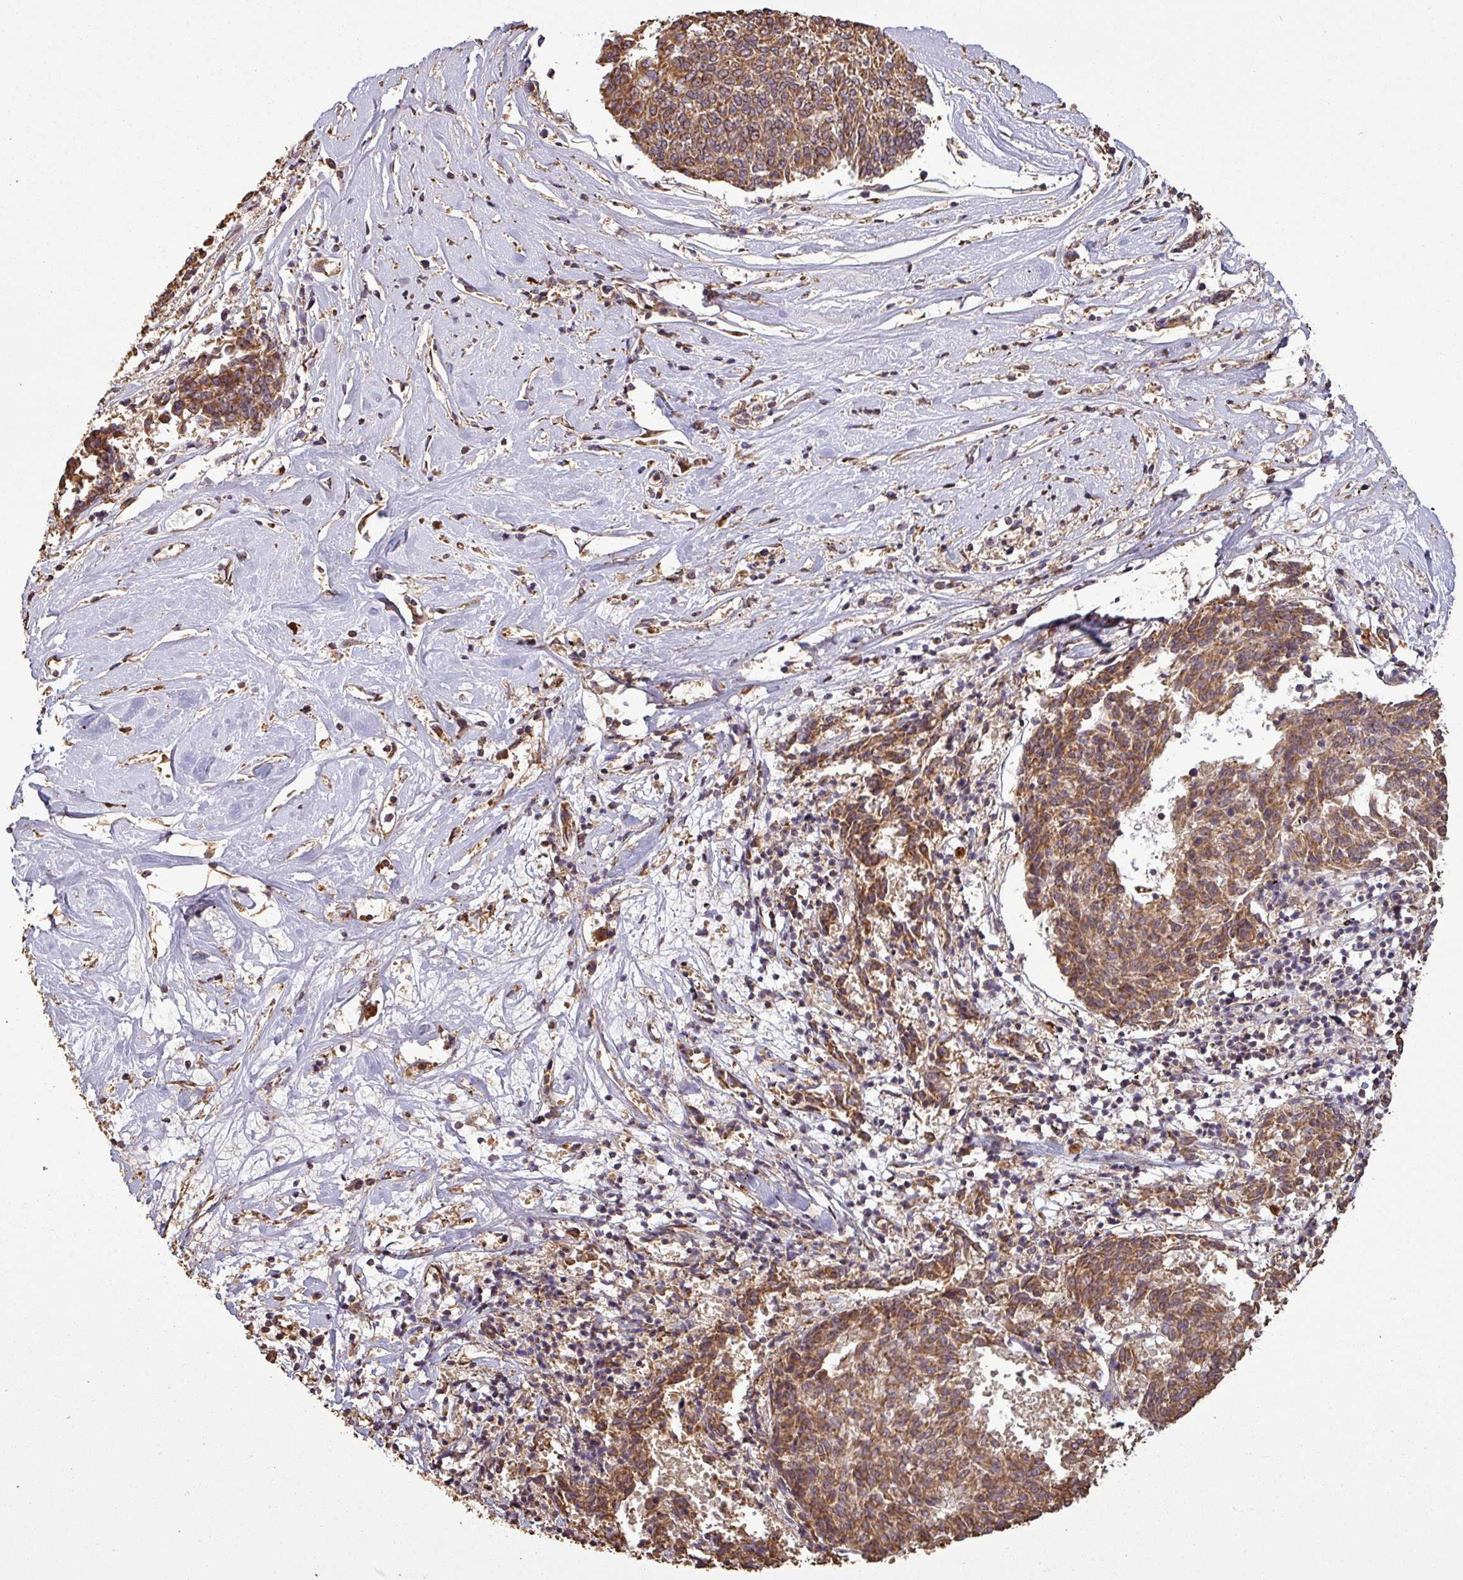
{"staining": {"intensity": "moderate", "quantity": ">75%", "location": "cytoplasmic/membranous"}, "tissue": "melanoma", "cell_type": "Tumor cells", "image_type": "cancer", "snomed": [{"axis": "morphology", "description": "Malignant melanoma, NOS"}, {"axis": "topography", "description": "Skin"}], "caption": "An image of human malignant melanoma stained for a protein displays moderate cytoplasmic/membranous brown staining in tumor cells.", "gene": "PLEKHM1", "patient": {"sex": "female", "age": 72}}